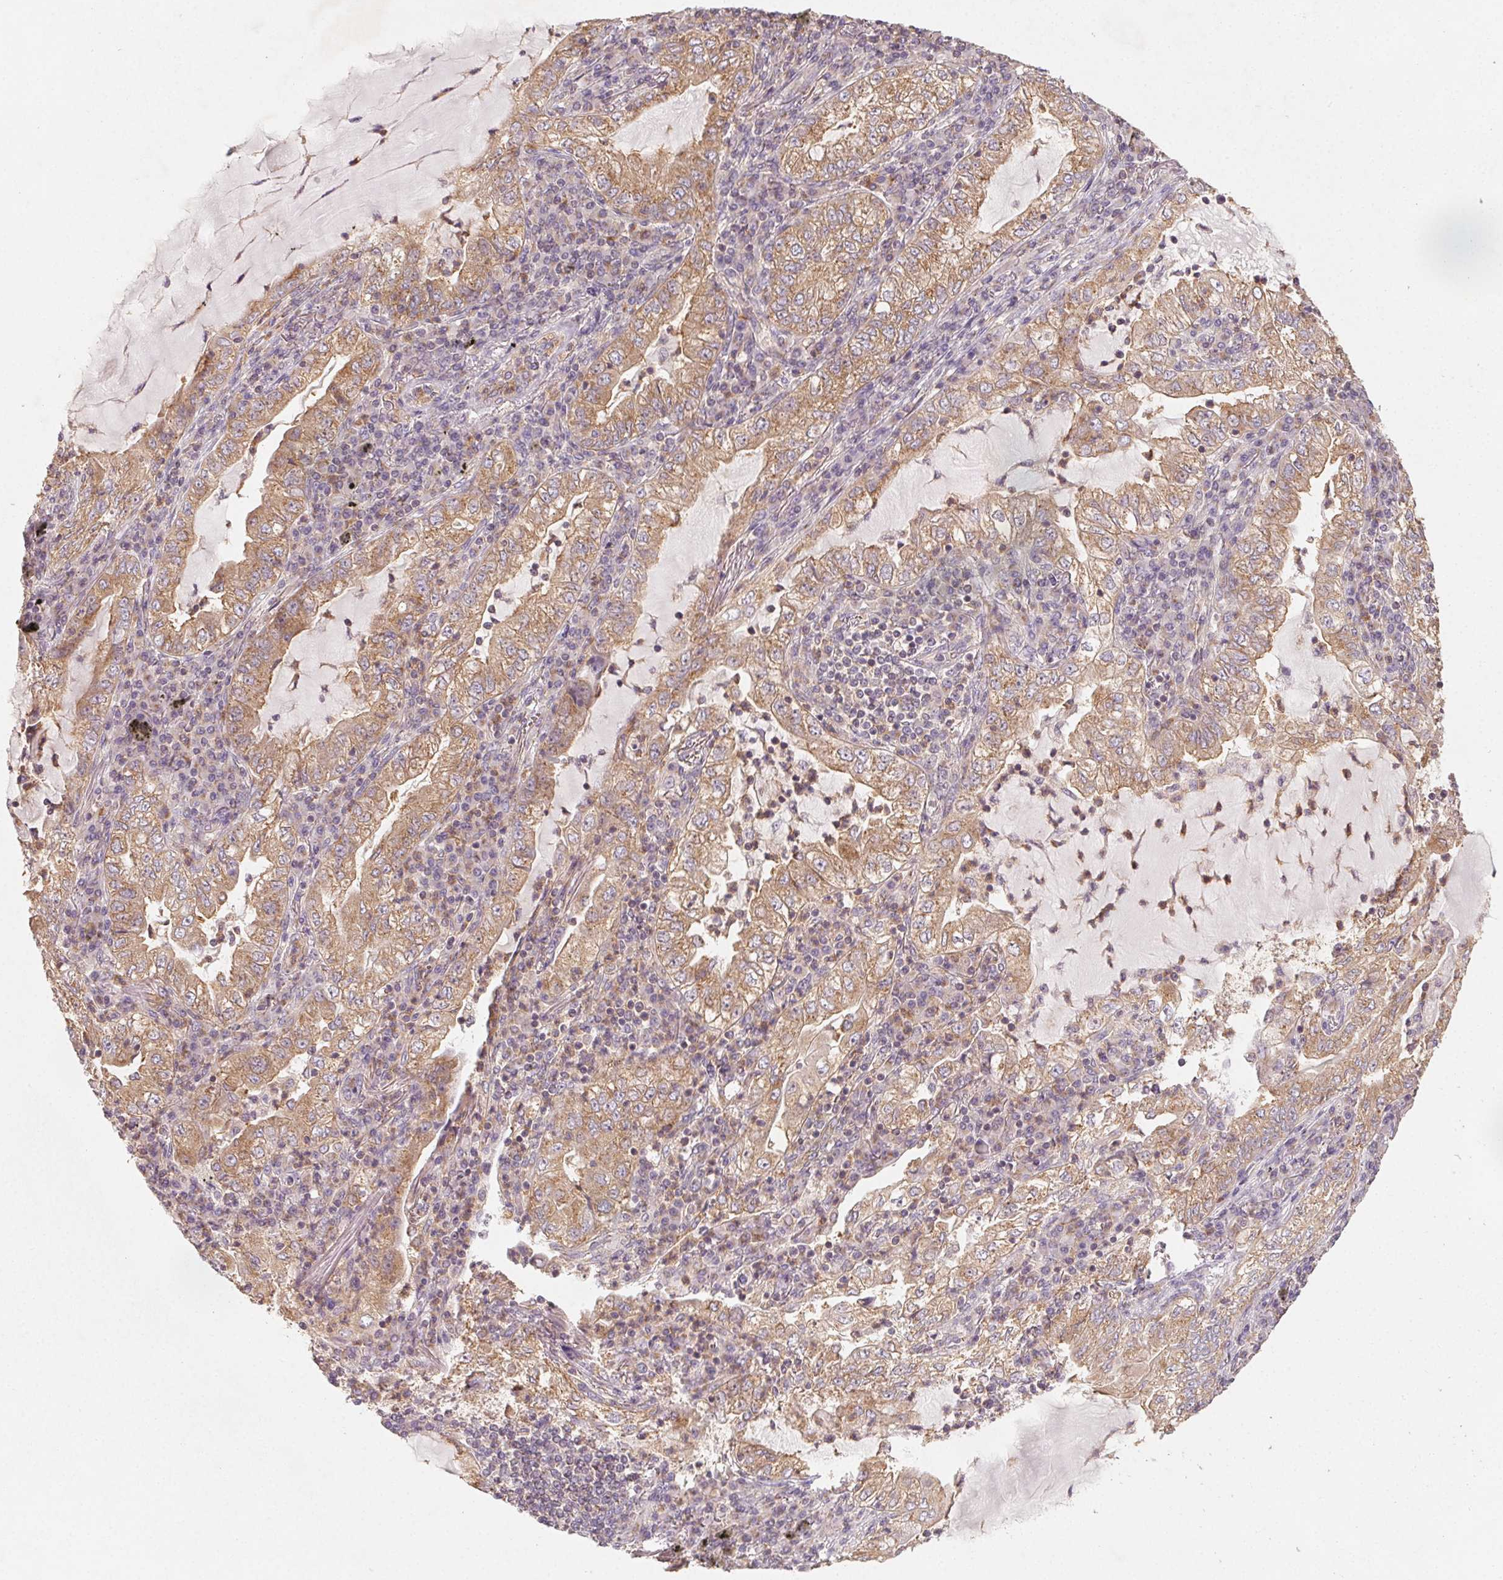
{"staining": {"intensity": "moderate", "quantity": ">75%", "location": "cytoplasmic/membranous"}, "tissue": "lung cancer", "cell_type": "Tumor cells", "image_type": "cancer", "snomed": [{"axis": "morphology", "description": "Adenocarcinoma, NOS"}, {"axis": "topography", "description": "Lung"}], "caption": "Immunohistochemistry (DAB) staining of human lung adenocarcinoma exhibits moderate cytoplasmic/membranous protein expression in approximately >75% of tumor cells. (IHC, brightfield microscopy, high magnification).", "gene": "AP1S1", "patient": {"sex": "female", "age": 73}}